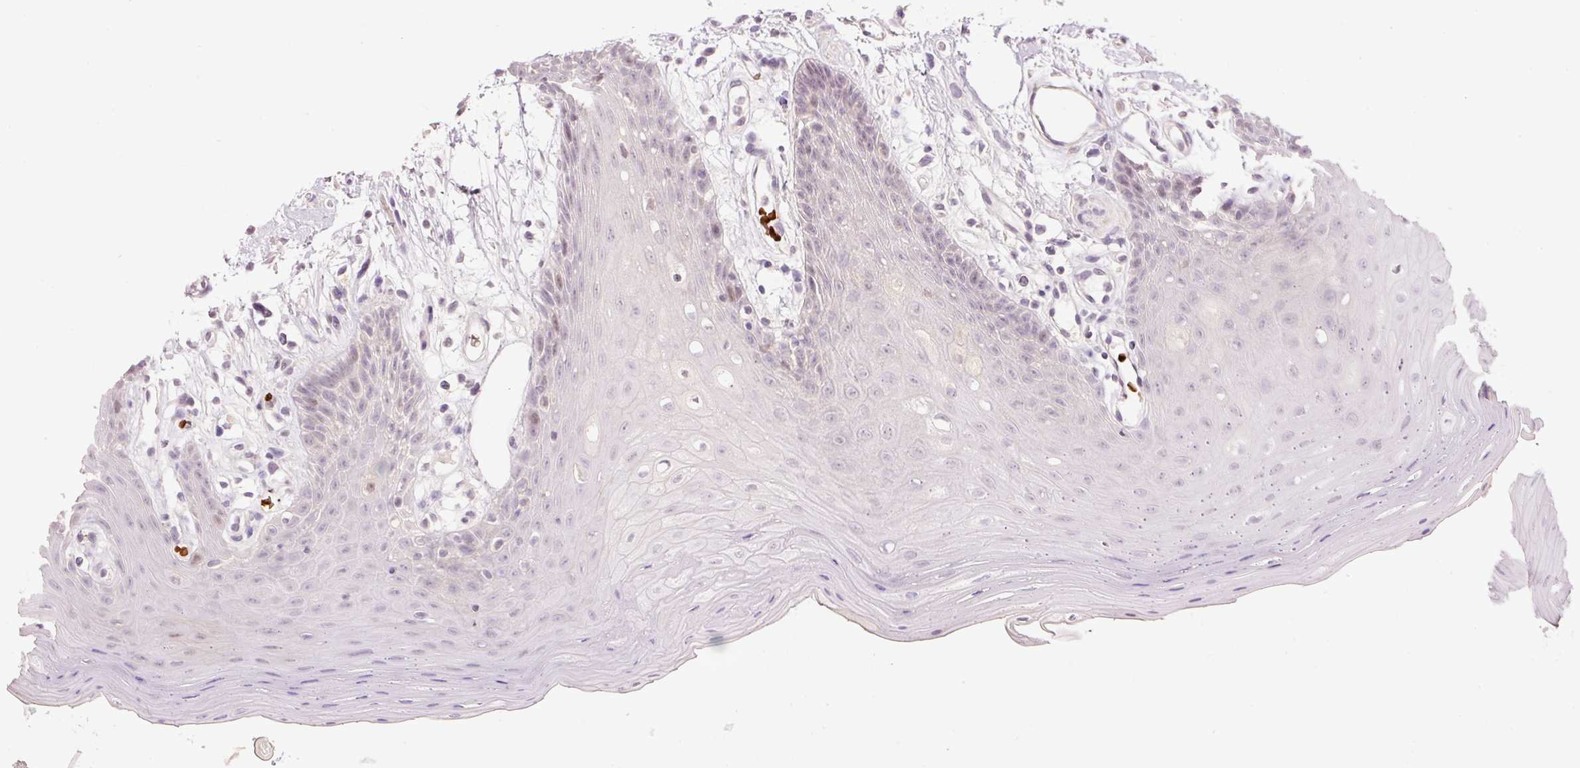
{"staining": {"intensity": "moderate", "quantity": "<25%", "location": "nuclear"}, "tissue": "oral mucosa", "cell_type": "Squamous epithelial cells", "image_type": "normal", "snomed": [{"axis": "morphology", "description": "Normal tissue, NOS"}, {"axis": "topography", "description": "Oral tissue"}, {"axis": "topography", "description": "Tounge, NOS"}], "caption": "Immunohistochemistry of normal human oral mucosa reveals low levels of moderate nuclear staining in about <25% of squamous epithelial cells.", "gene": "LY6G6D", "patient": {"sex": "female", "age": 59}}